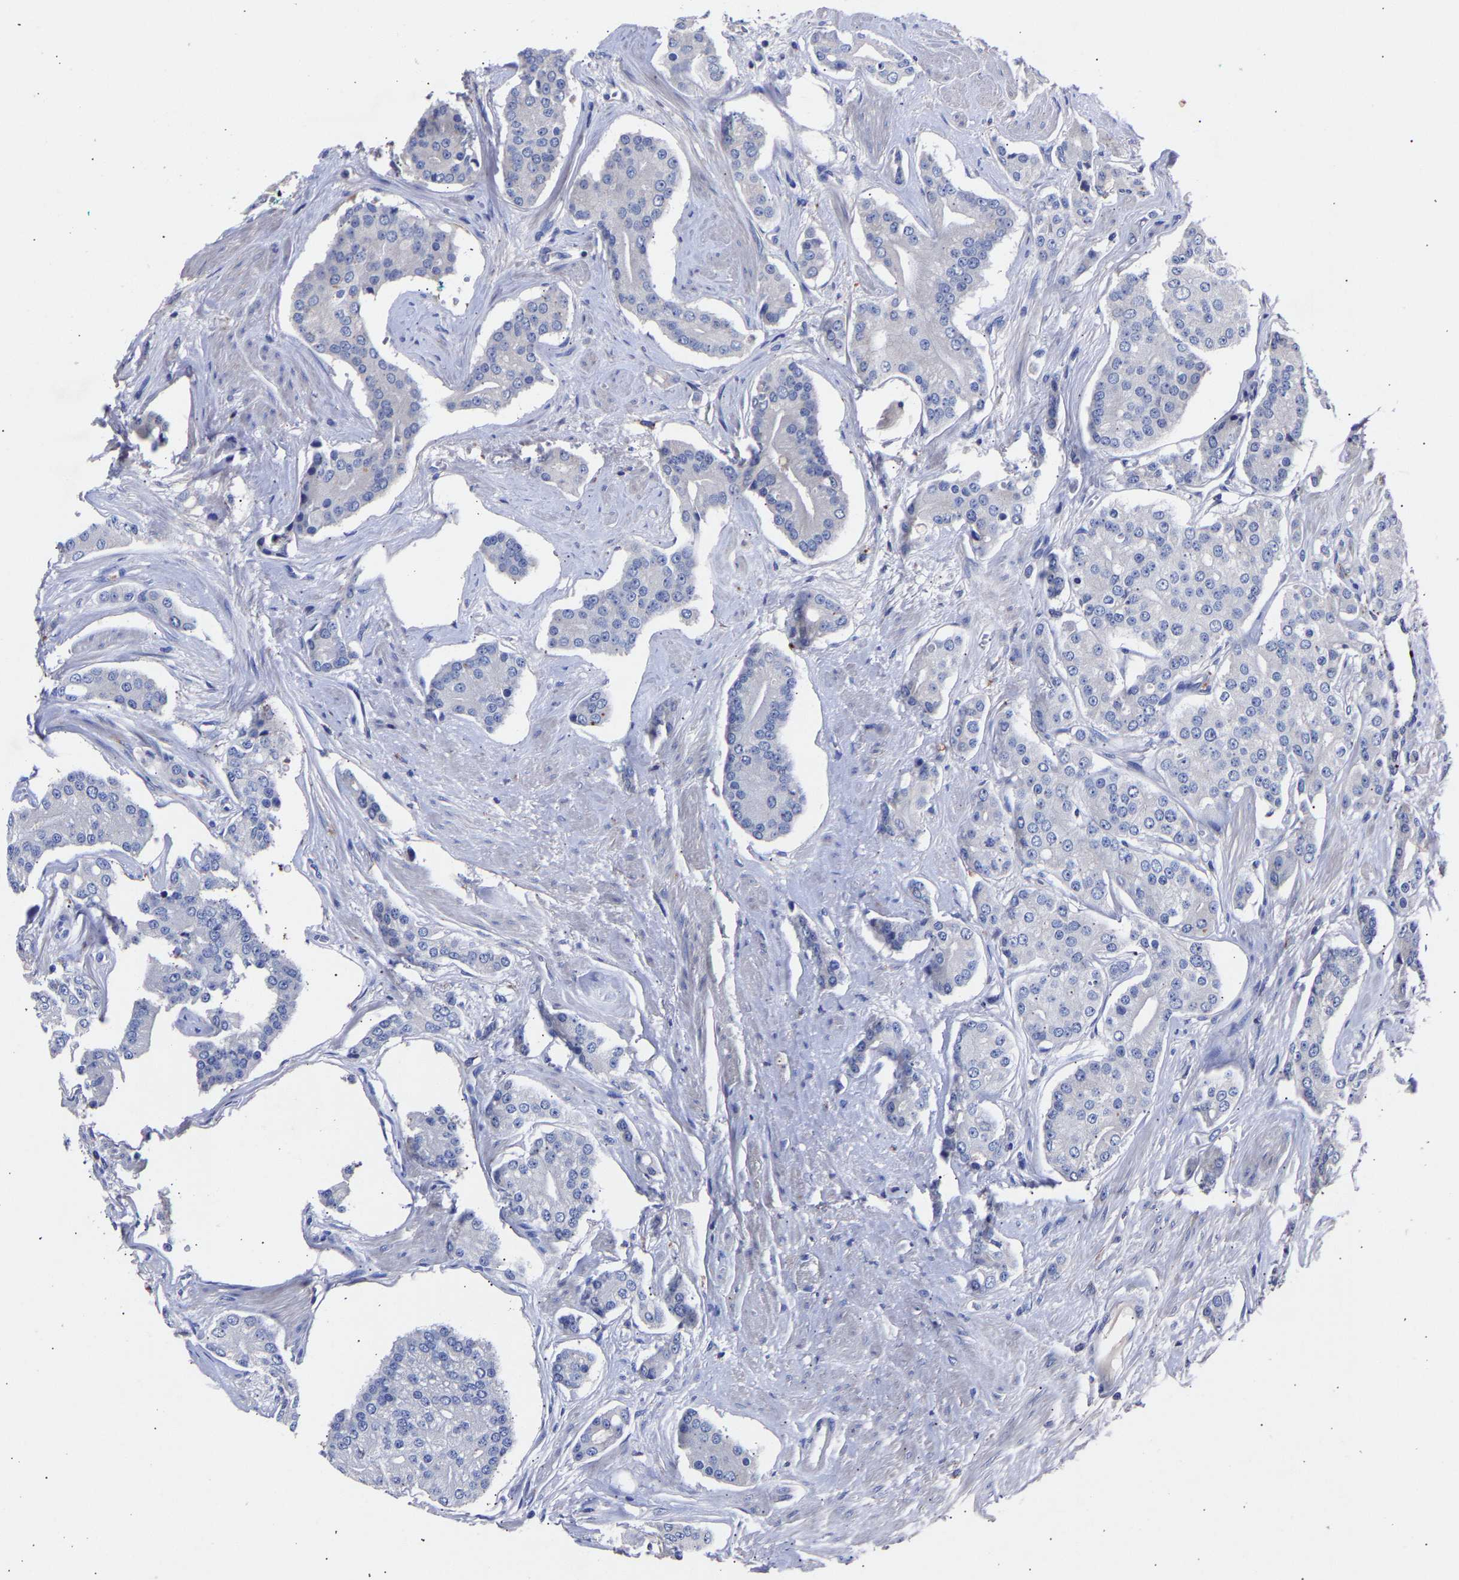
{"staining": {"intensity": "negative", "quantity": "none", "location": "none"}, "tissue": "prostate cancer", "cell_type": "Tumor cells", "image_type": "cancer", "snomed": [{"axis": "morphology", "description": "Adenocarcinoma, High grade"}, {"axis": "topography", "description": "Prostate"}], "caption": "Image shows no significant protein staining in tumor cells of prostate cancer. (DAB immunohistochemistry (IHC), high magnification).", "gene": "SEM1", "patient": {"sex": "male", "age": 71}}